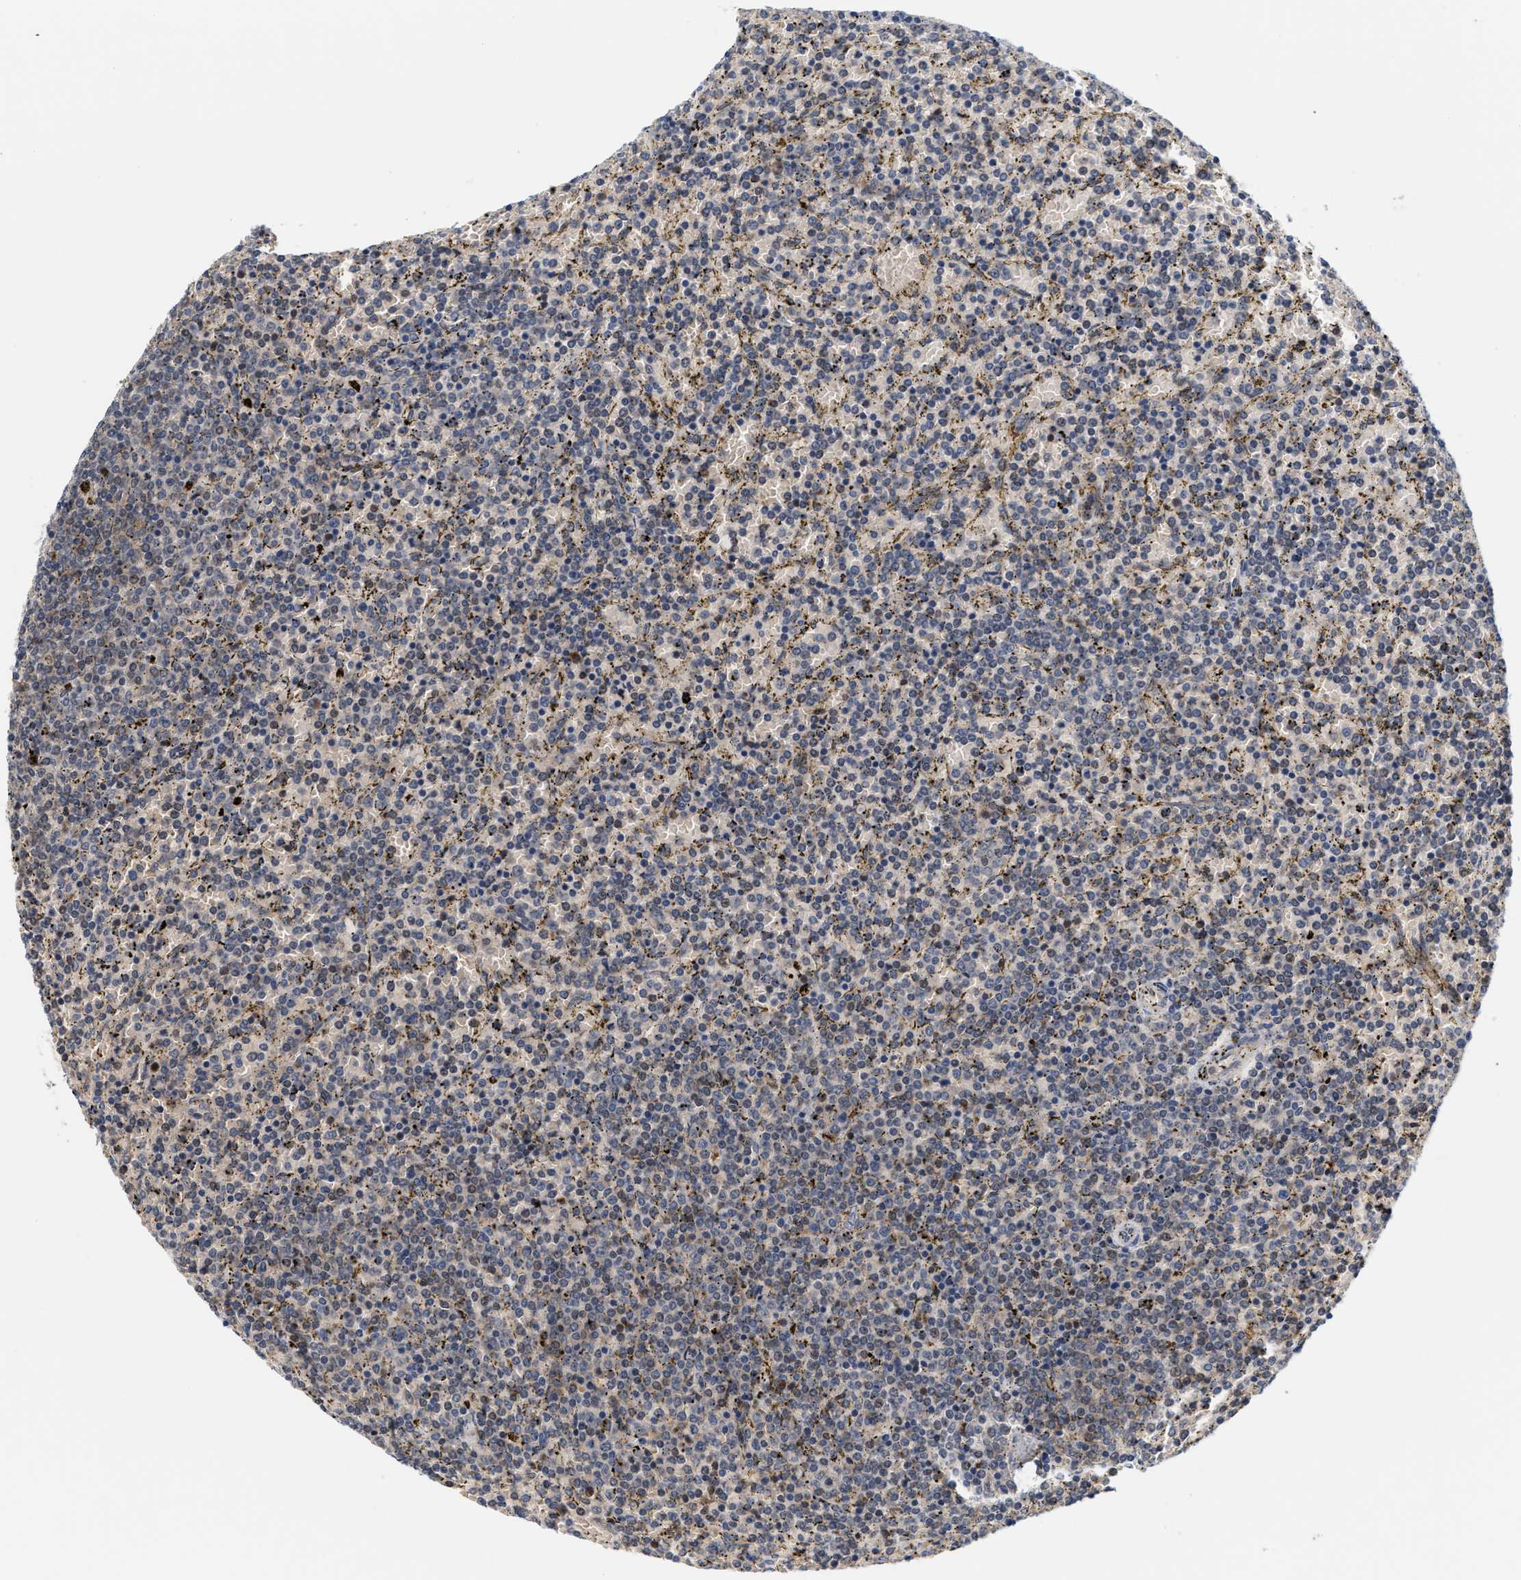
{"staining": {"intensity": "negative", "quantity": "none", "location": "none"}, "tissue": "lymphoma", "cell_type": "Tumor cells", "image_type": "cancer", "snomed": [{"axis": "morphology", "description": "Malignant lymphoma, non-Hodgkin's type, Low grade"}, {"axis": "topography", "description": "Spleen"}], "caption": "A high-resolution histopathology image shows immunohistochemistry (IHC) staining of lymphoma, which reveals no significant staining in tumor cells.", "gene": "TCF4", "patient": {"sex": "female", "age": 77}}